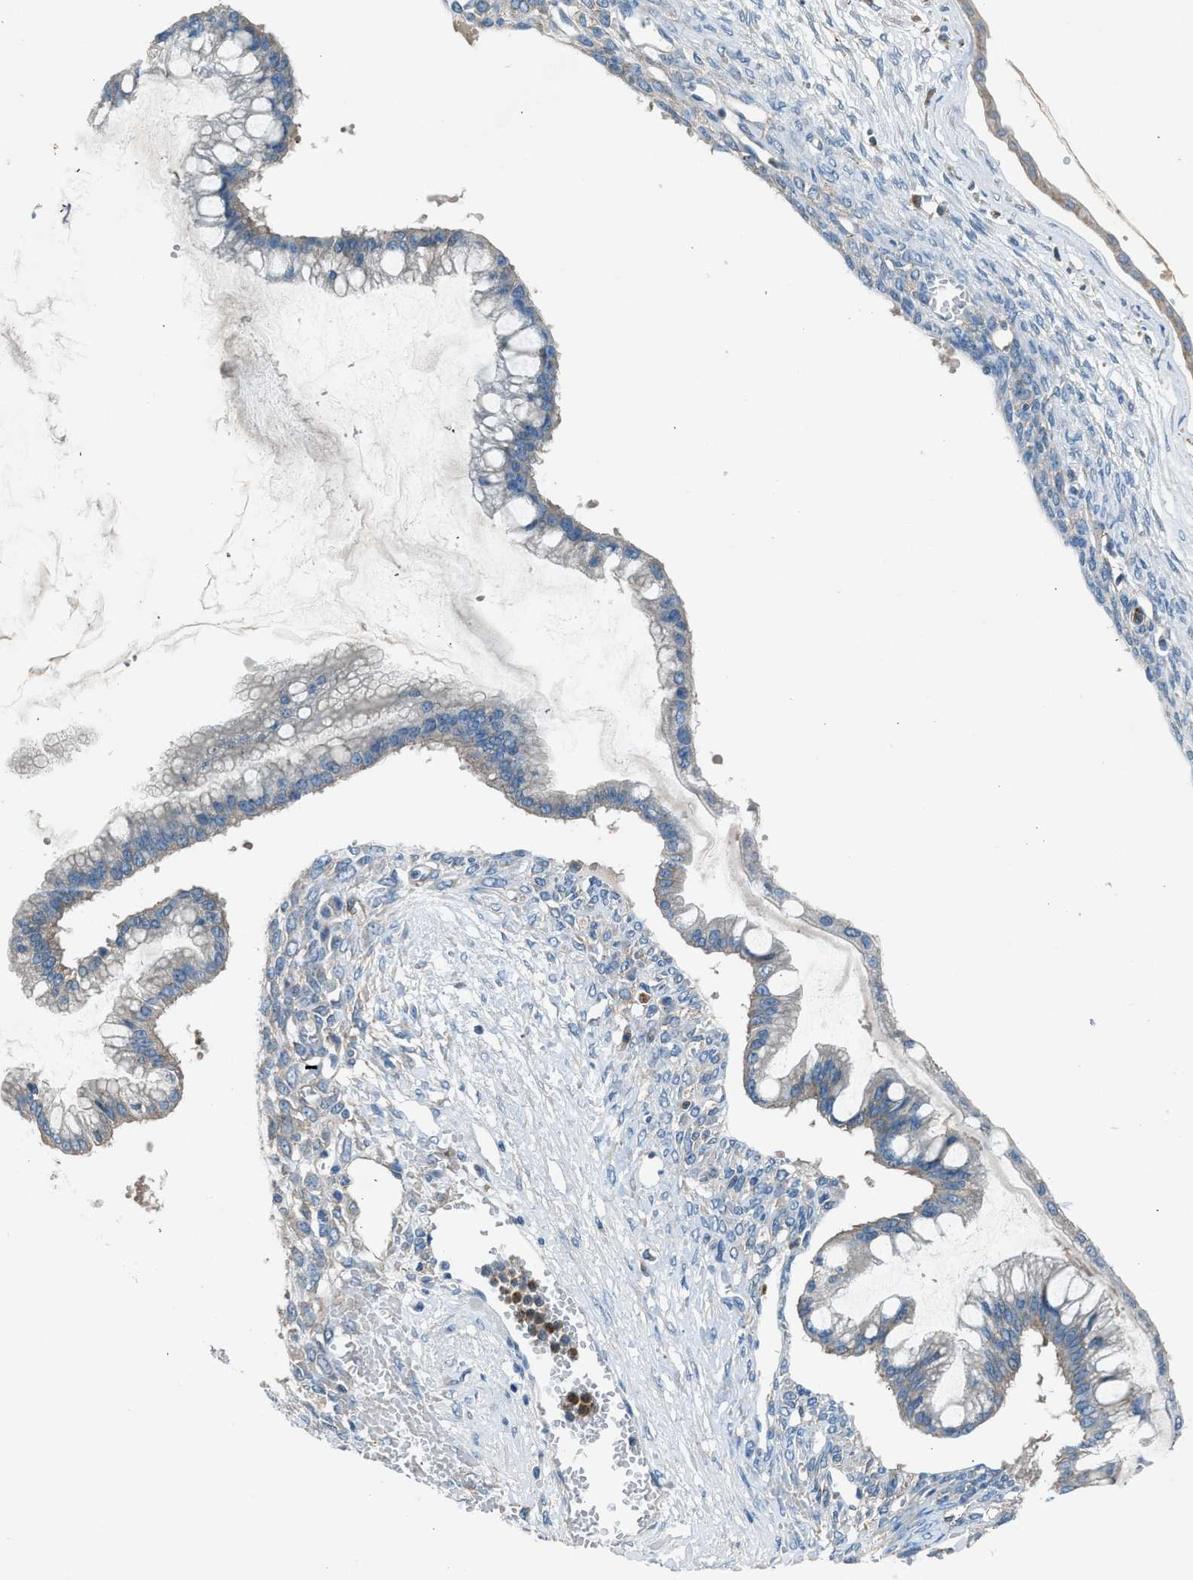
{"staining": {"intensity": "negative", "quantity": "none", "location": "none"}, "tissue": "ovarian cancer", "cell_type": "Tumor cells", "image_type": "cancer", "snomed": [{"axis": "morphology", "description": "Cystadenocarcinoma, mucinous, NOS"}, {"axis": "topography", "description": "Ovary"}], "caption": "Ovarian mucinous cystadenocarcinoma was stained to show a protein in brown. There is no significant positivity in tumor cells. (Stains: DAB IHC with hematoxylin counter stain, Microscopy: brightfield microscopy at high magnification).", "gene": "BMP1", "patient": {"sex": "female", "age": 73}}